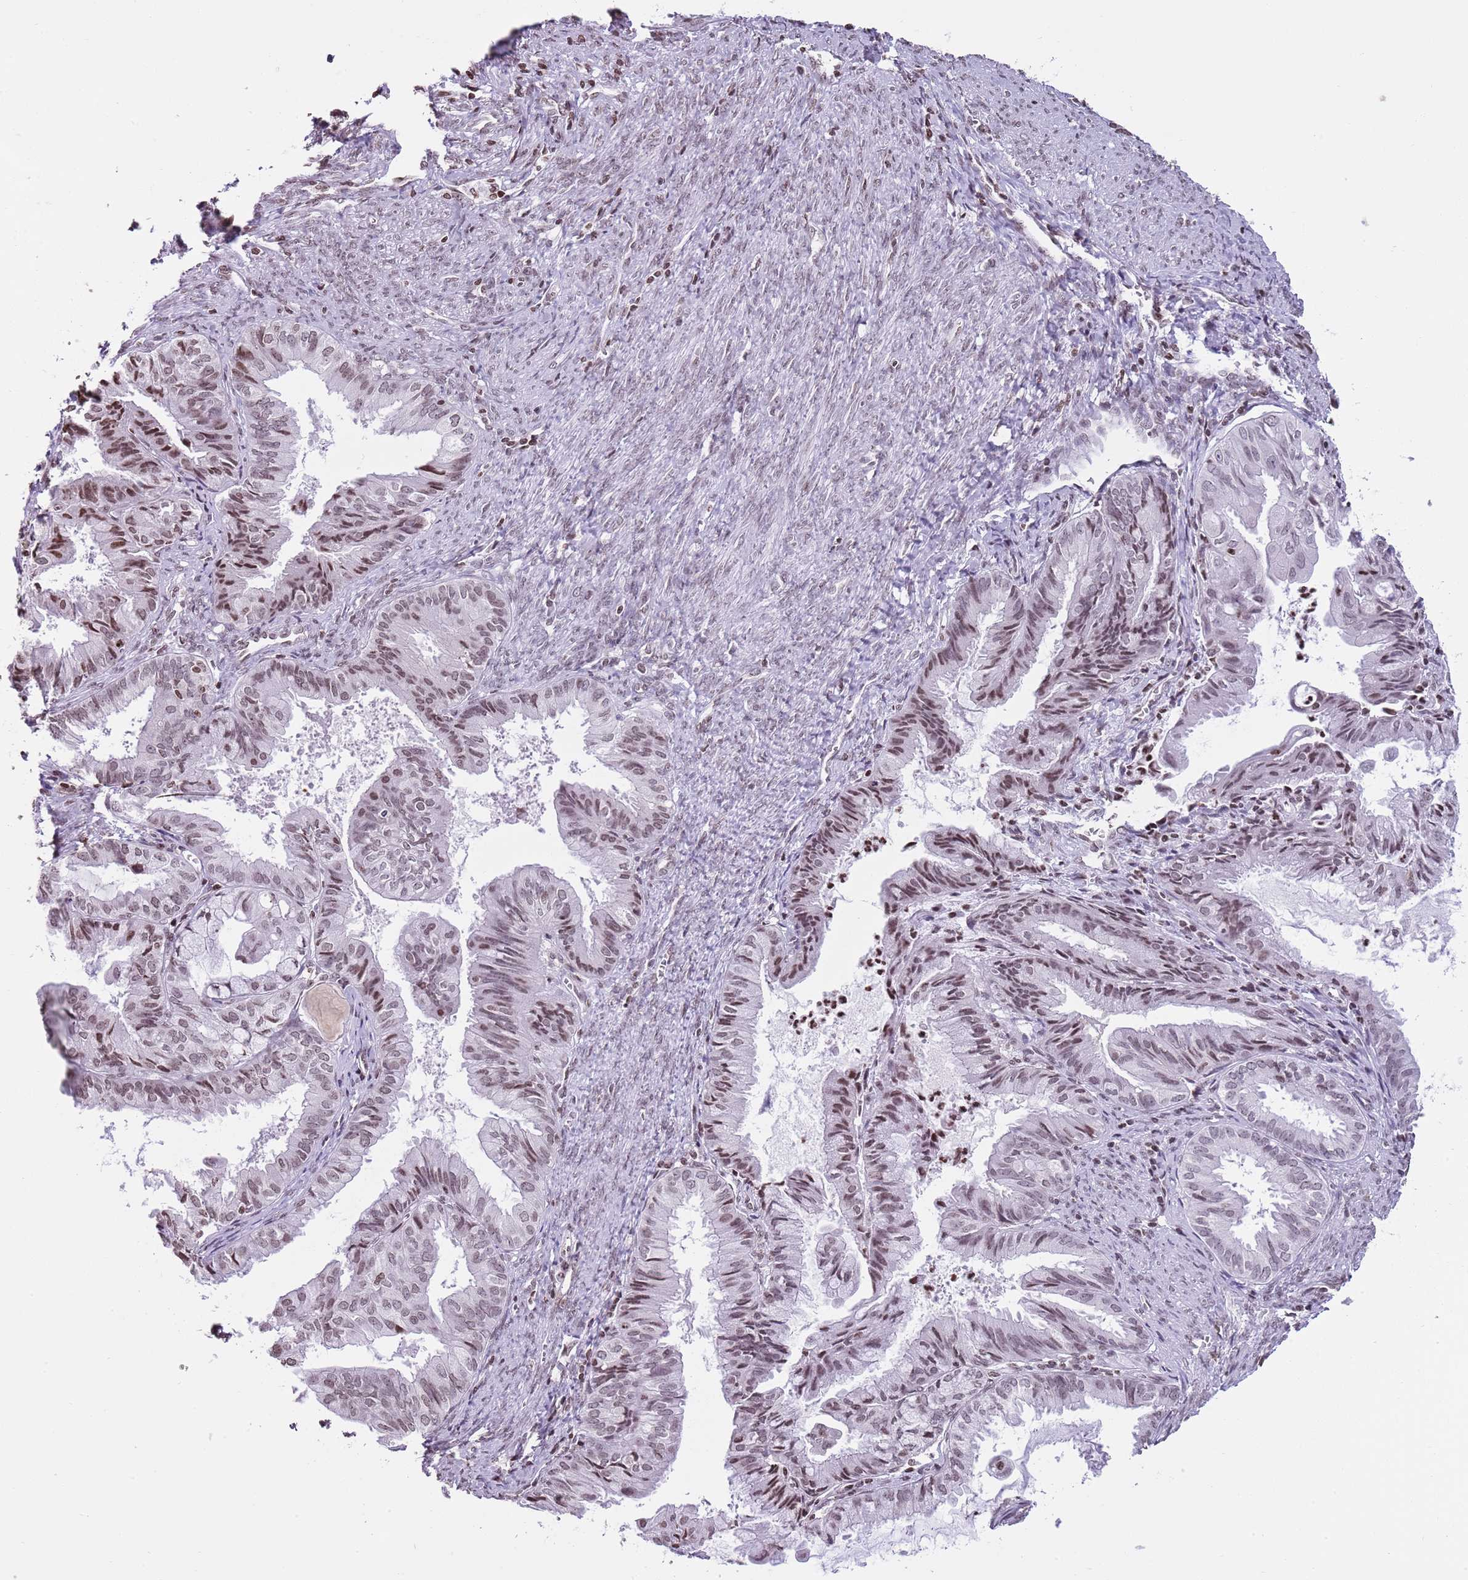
{"staining": {"intensity": "moderate", "quantity": "25%-75%", "location": "nuclear"}, "tissue": "endometrial cancer", "cell_type": "Tumor cells", "image_type": "cancer", "snomed": [{"axis": "morphology", "description": "Adenocarcinoma, NOS"}, {"axis": "topography", "description": "Endometrium"}], "caption": "A brown stain shows moderate nuclear staining of a protein in human endometrial cancer tumor cells.", "gene": "KPNA3", "patient": {"sex": "female", "age": 86}}